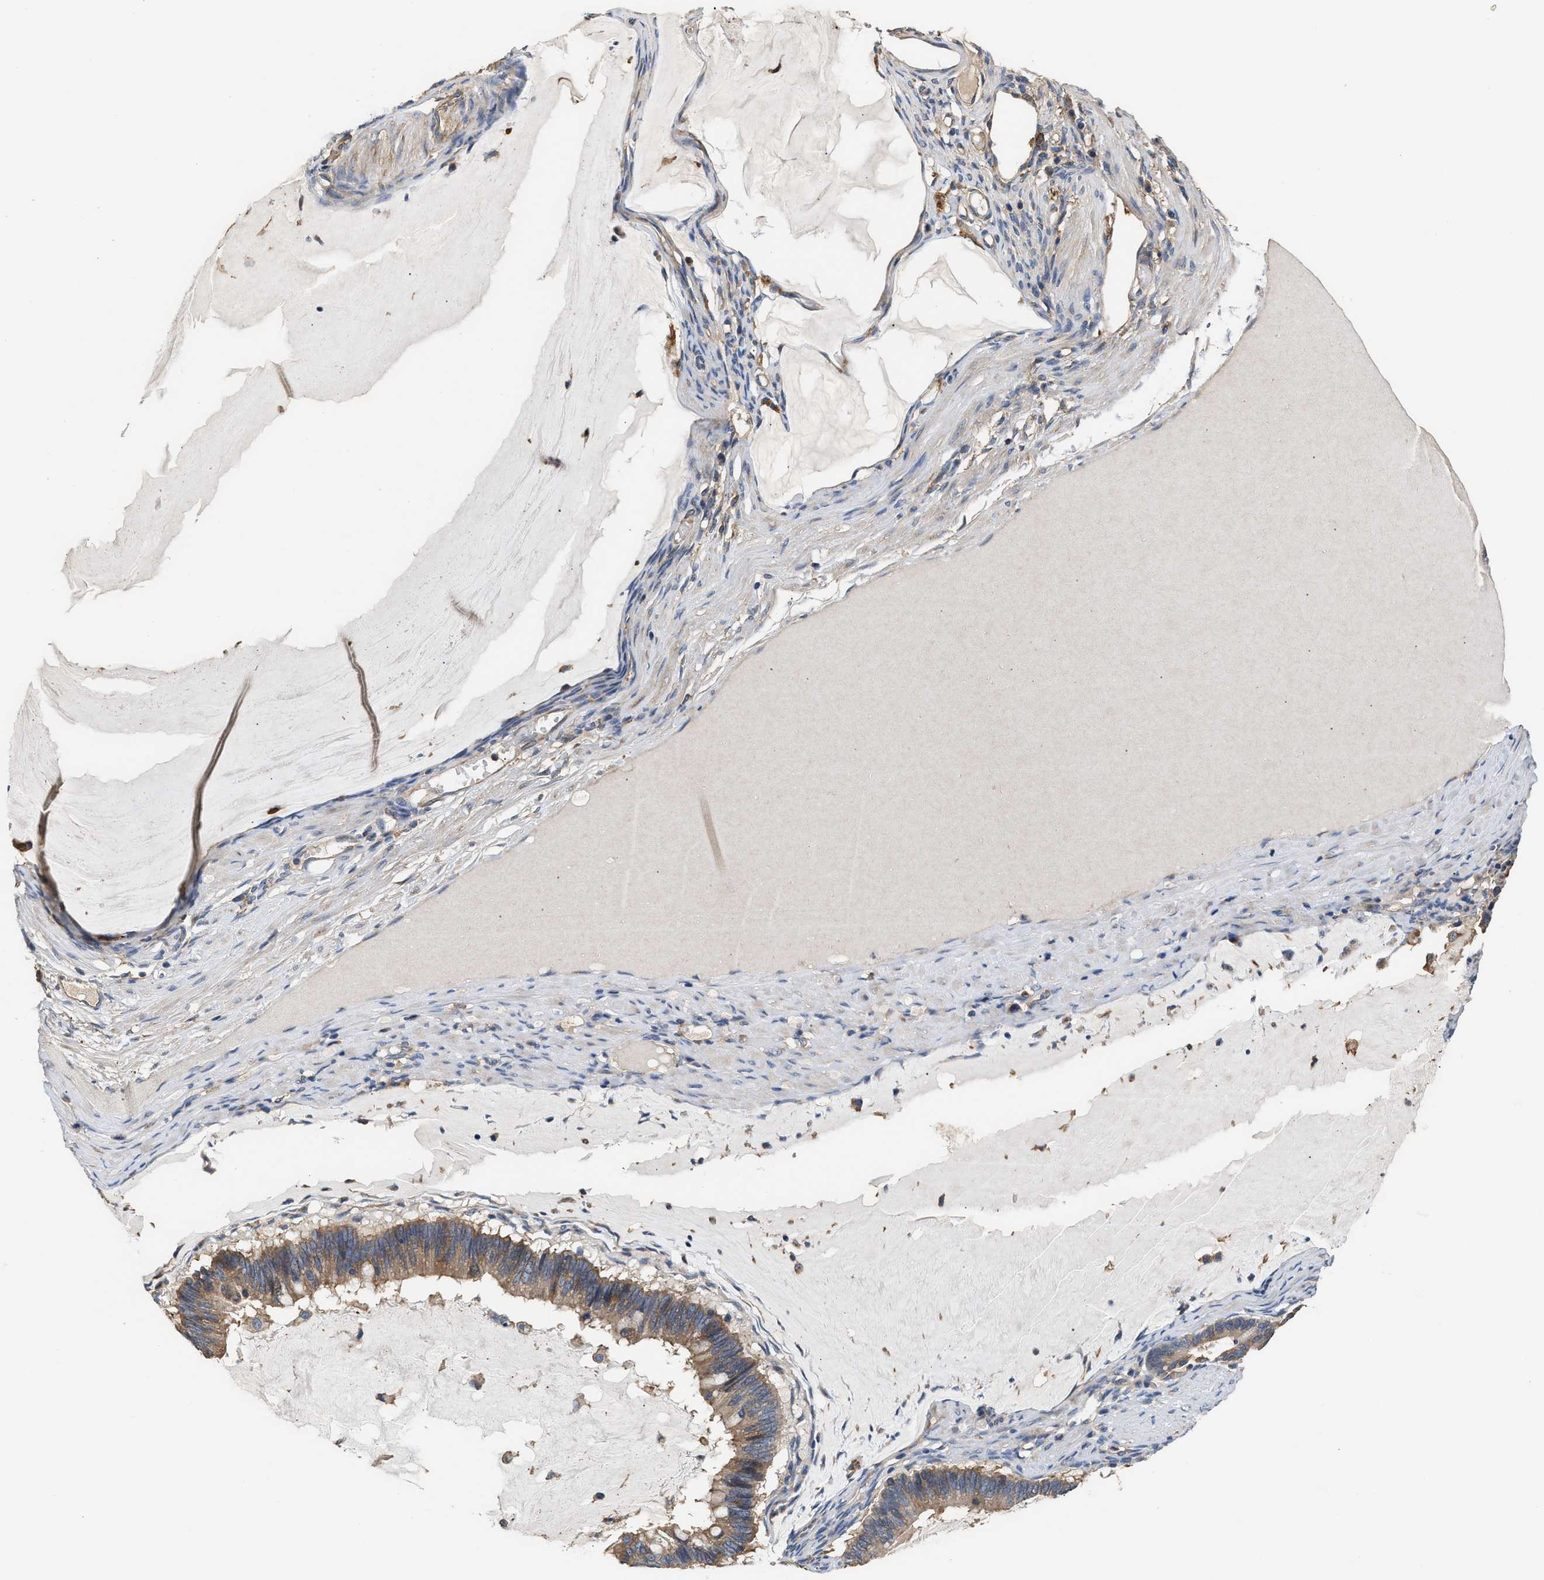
{"staining": {"intensity": "moderate", "quantity": ">75%", "location": "cytoplasmic/membranous"}, "tissue": "ovarian cancer", "cell_type": "Tumor cells", "image_type": "cancer", "snomed": [{"axis": "morphology", "description": "Cystadenocarcinoma, mucinous, NOS"}, {"axis": "topography", "description": "Ovary"}], "caption": "Ovarian cancer (mucinous cystadenocarcinoma) was stained to show a protein in brown. There is medium levels of moderate cytoplasmic/membranous expression in about >75% of tumor cells.", "gene": "KLB", "patient": {"sex": "female", "age": 61}}